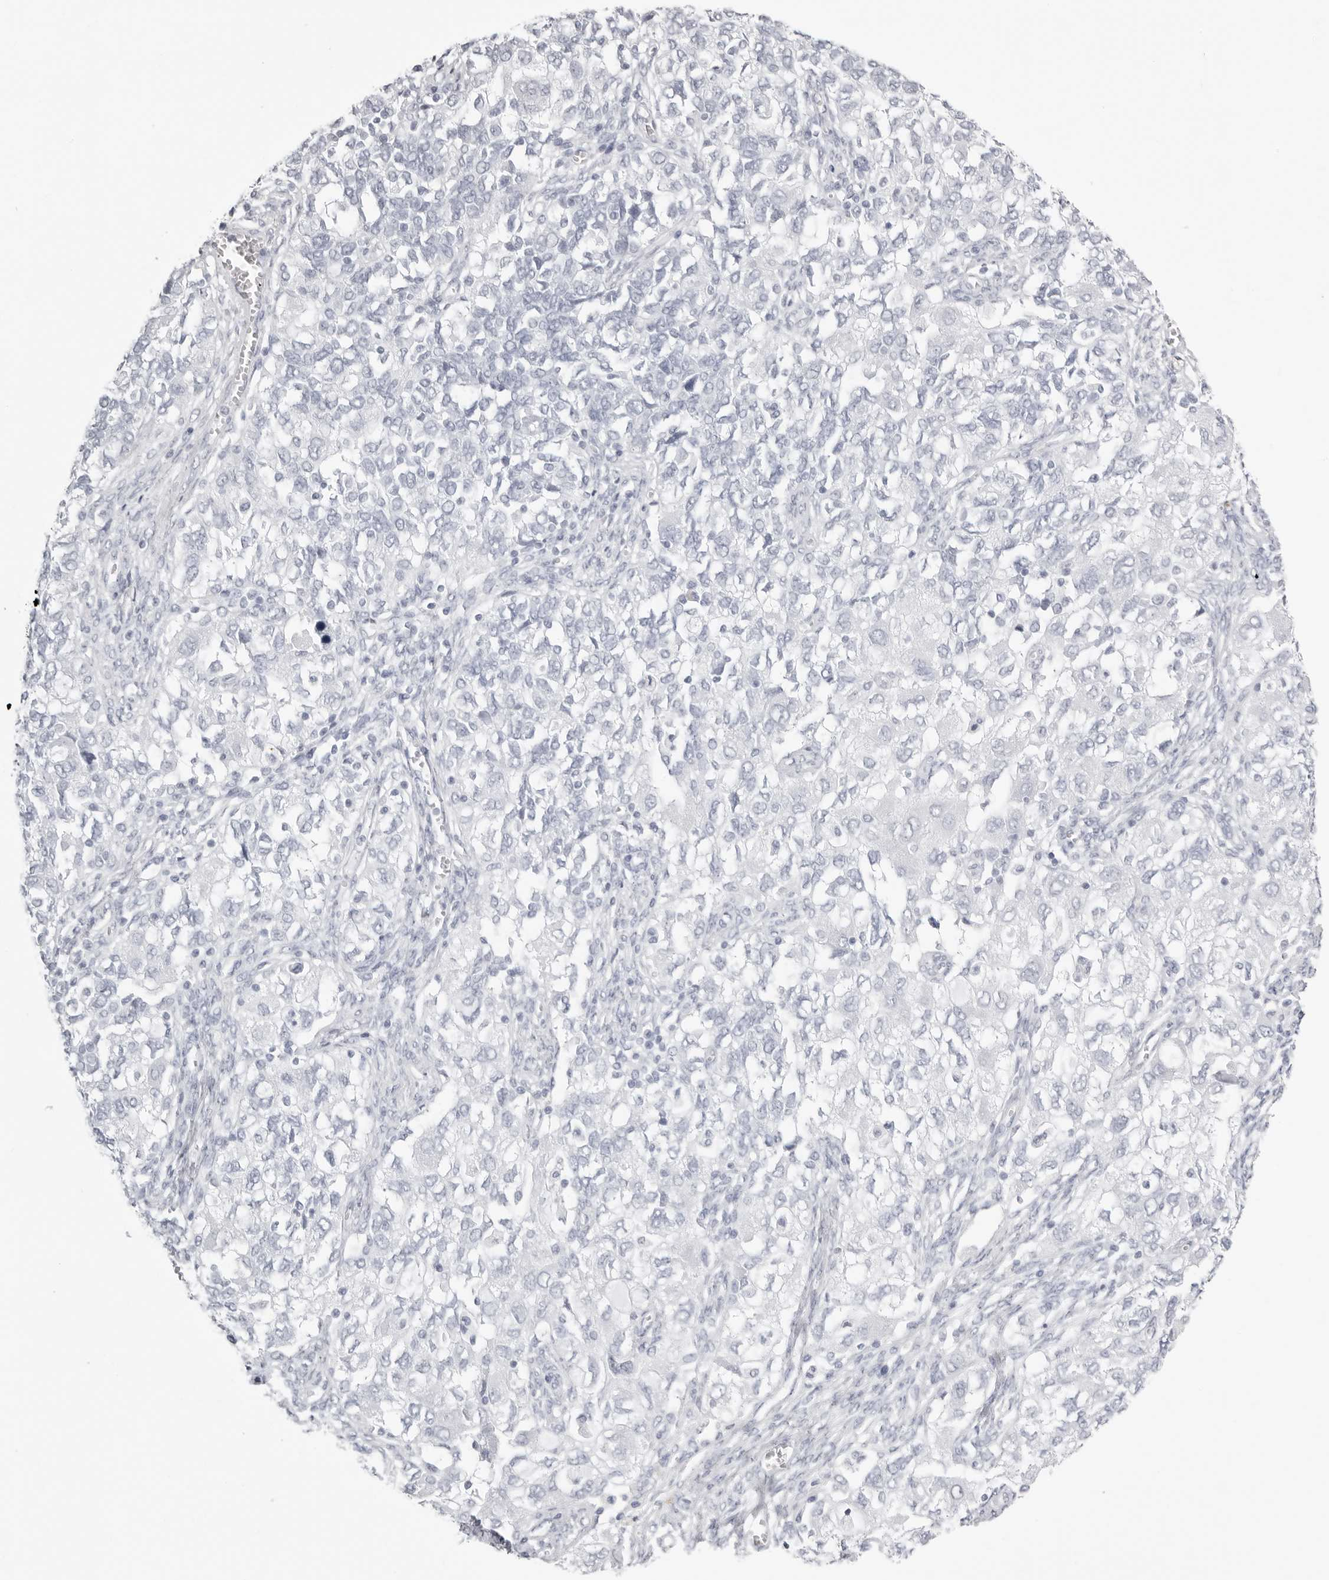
{"staining": {"intensity": "negative", "quantity": "none", "location": "none"}, "tissue": "ovarian cancer", "cell_type": "Tumor cells", "image_type": "cancer", "snomed": [{"axis": "morphology", "description": "Carcinoma, NOS"}, {"axis": "morphology", "description": "Cystadenocarcinoma, serous, NOS"}, {"axis": "topography", "description": "Ovary"}], "caption": "IHC photomicrograph of carcinoma (ovarian) stained for a protein (brown), which displays no staining in tumor cells. The staining was performed using DAB (3,3'-diaminobenzidine) to visualize the protein expression in brown, while the nuclei were stained in blue with hematoxylin (Magnification: 20x).", "gene": "KLK9", "patient": {"sex": "female", "age": 69}}